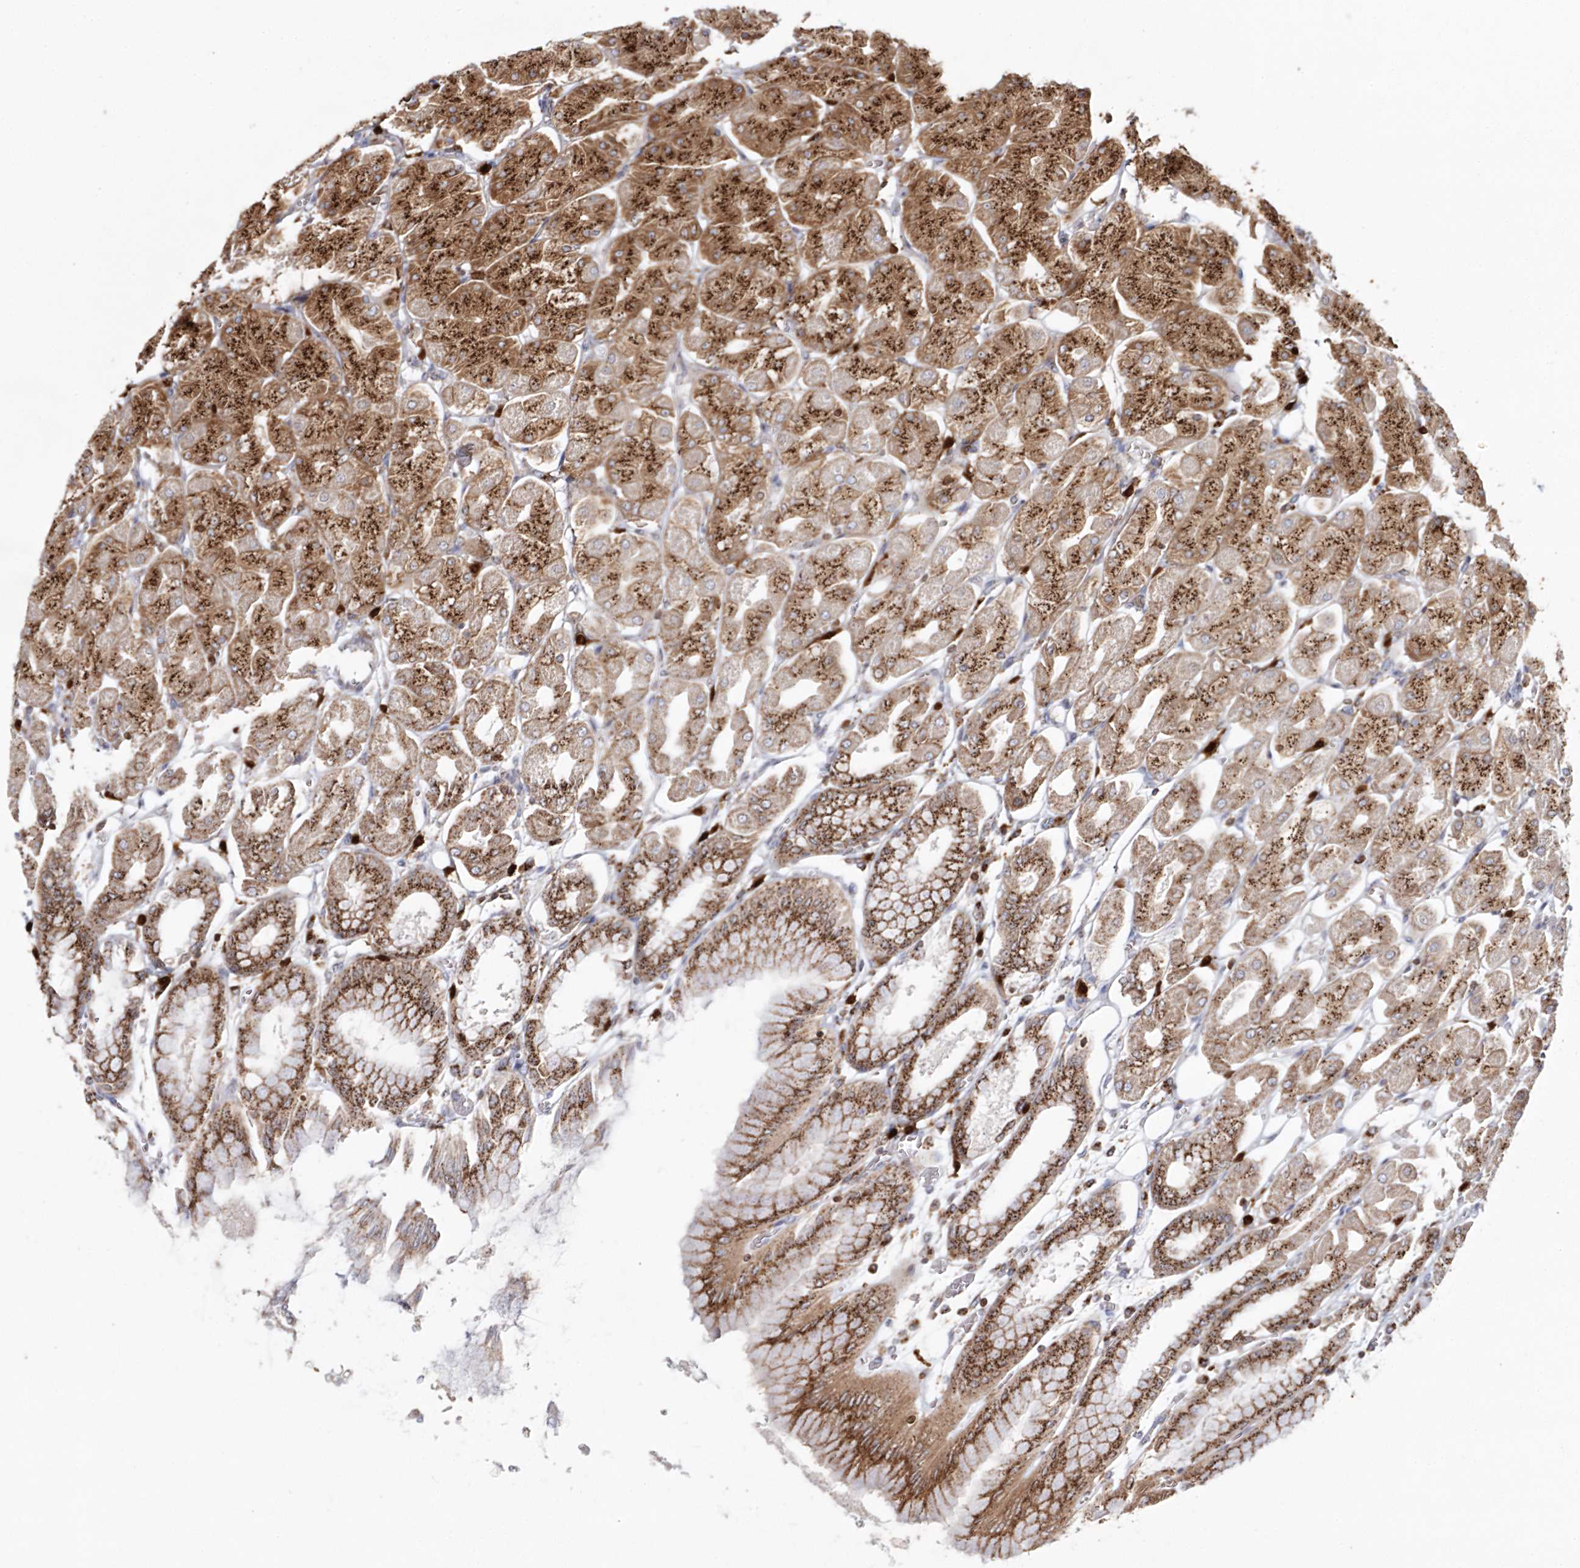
{"staining": {"intensity": "strong", "quantity": ">75%", "location": "cytoplasmic/membranous"}, "tissue": "stomach", "cell_type": "Glandular cells", "image_type": "normal", "snomed": [{"axis": "morphology", "description": "Normal tissue, NOS"}, {"axis": "topography", "description": "Stomach, upper"}], "caption": "Immunohistochemical staining of benign stomach reveals >75% levels of strong cytoplasmic/membranous protein staining in approximately >75% of glandular cells.", "gene": "ARCN1", "patient": {"sex": "female", "age": 56}}